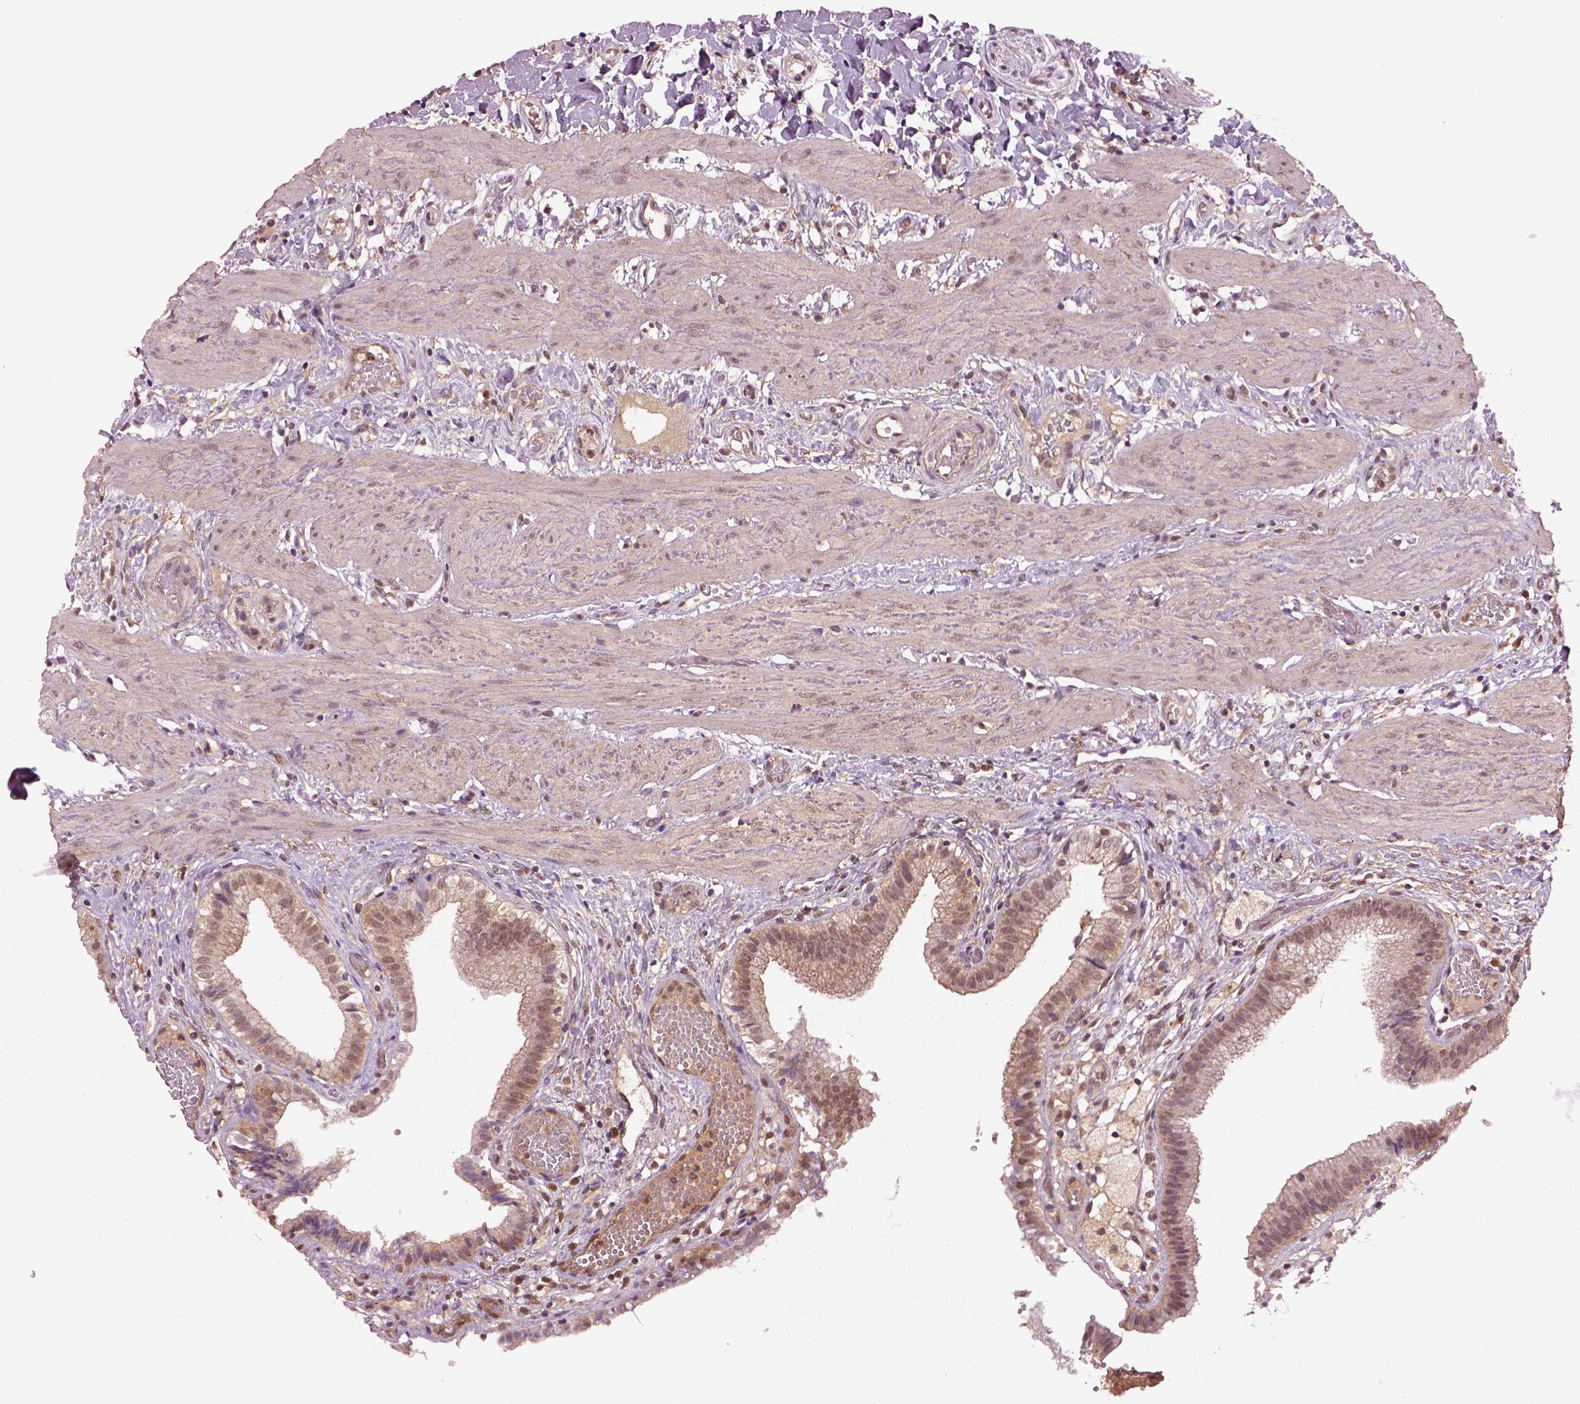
{"staining": {"intensity": "moderate", "quantity": ">75%", "location": "cytoplasmic/membranous,nuclear"}, "tissue": "gallbladder", "cell_type": "Glandular cells", "image_type": "normal", "snomed": [{"axis": "morphology", "description": "Normal tissue, NOS"}, {"axis": "topography", "description": "Gallbladder"}], "caption": "Human gallbladder stained with a brown dye exhibits moderate cytoplasmic/membranous,nuclear positive expression in about >75% of glandular cells.", "gene": "MDP1", "patient": {"sex": "female", "age": 24}}